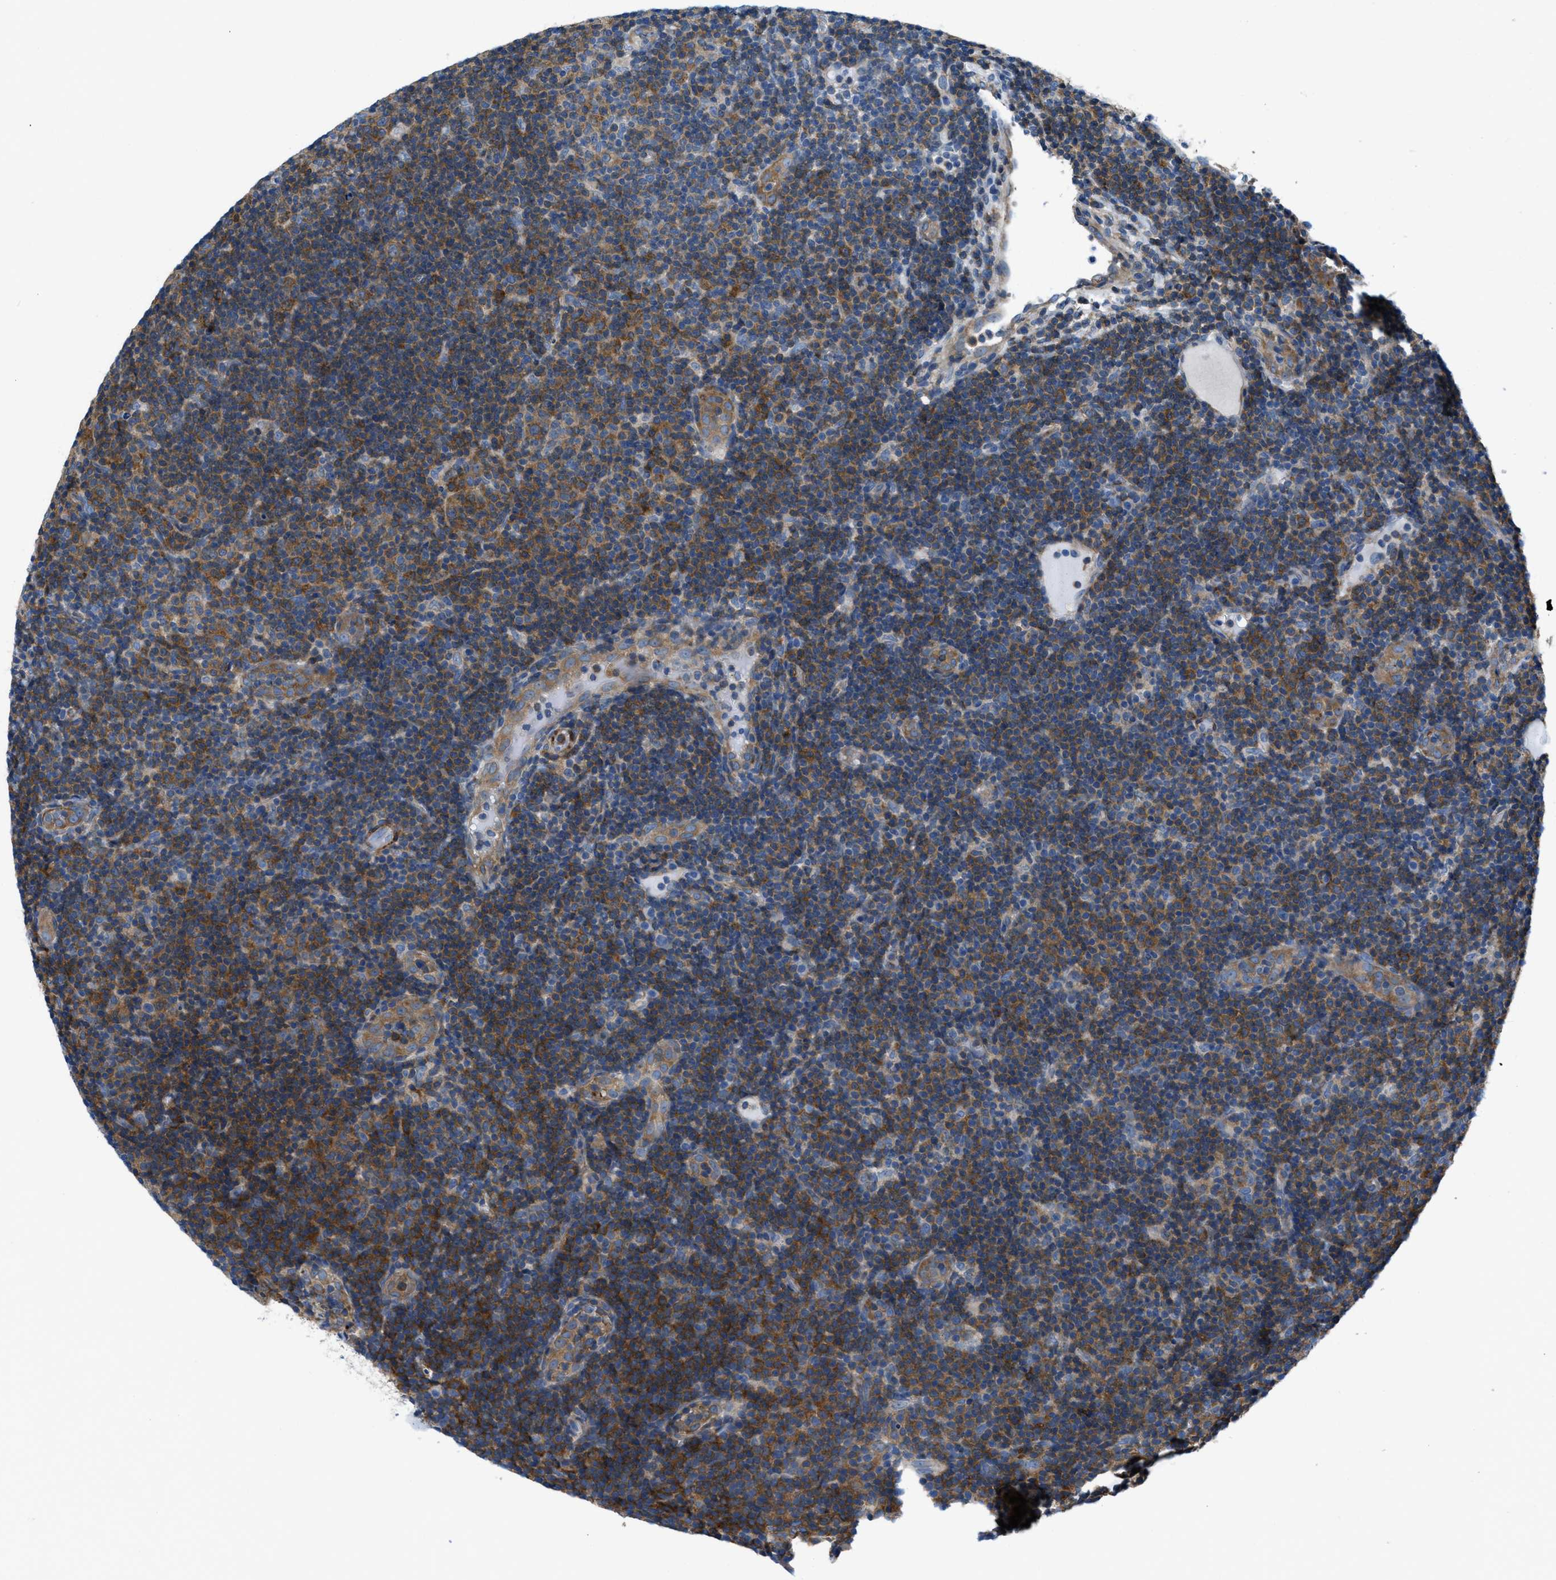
{"staining": {"intensity": "moderate", "quantity": "25%-75%", "location": "cytoplasmic/membranous"}, "tissue": "lymphoma", "cell_type": "Tumor cells", "image_type": "cancer", "snomed": [{"axis": "morphology", "description": "Malignant lymphoma, non-Hodgkin's type, Low grade"}, {"axis": "topography", "description": "Lymph node"}], "caption": "Lymphoma stained with DAB immunohistochemistry displays medium levels of moderate cytoplasmic/membranous staining in about 25%-75% of tumor cells.", "gene": "MAPRE2", "patient": {"sex": "male", "age": 83}}